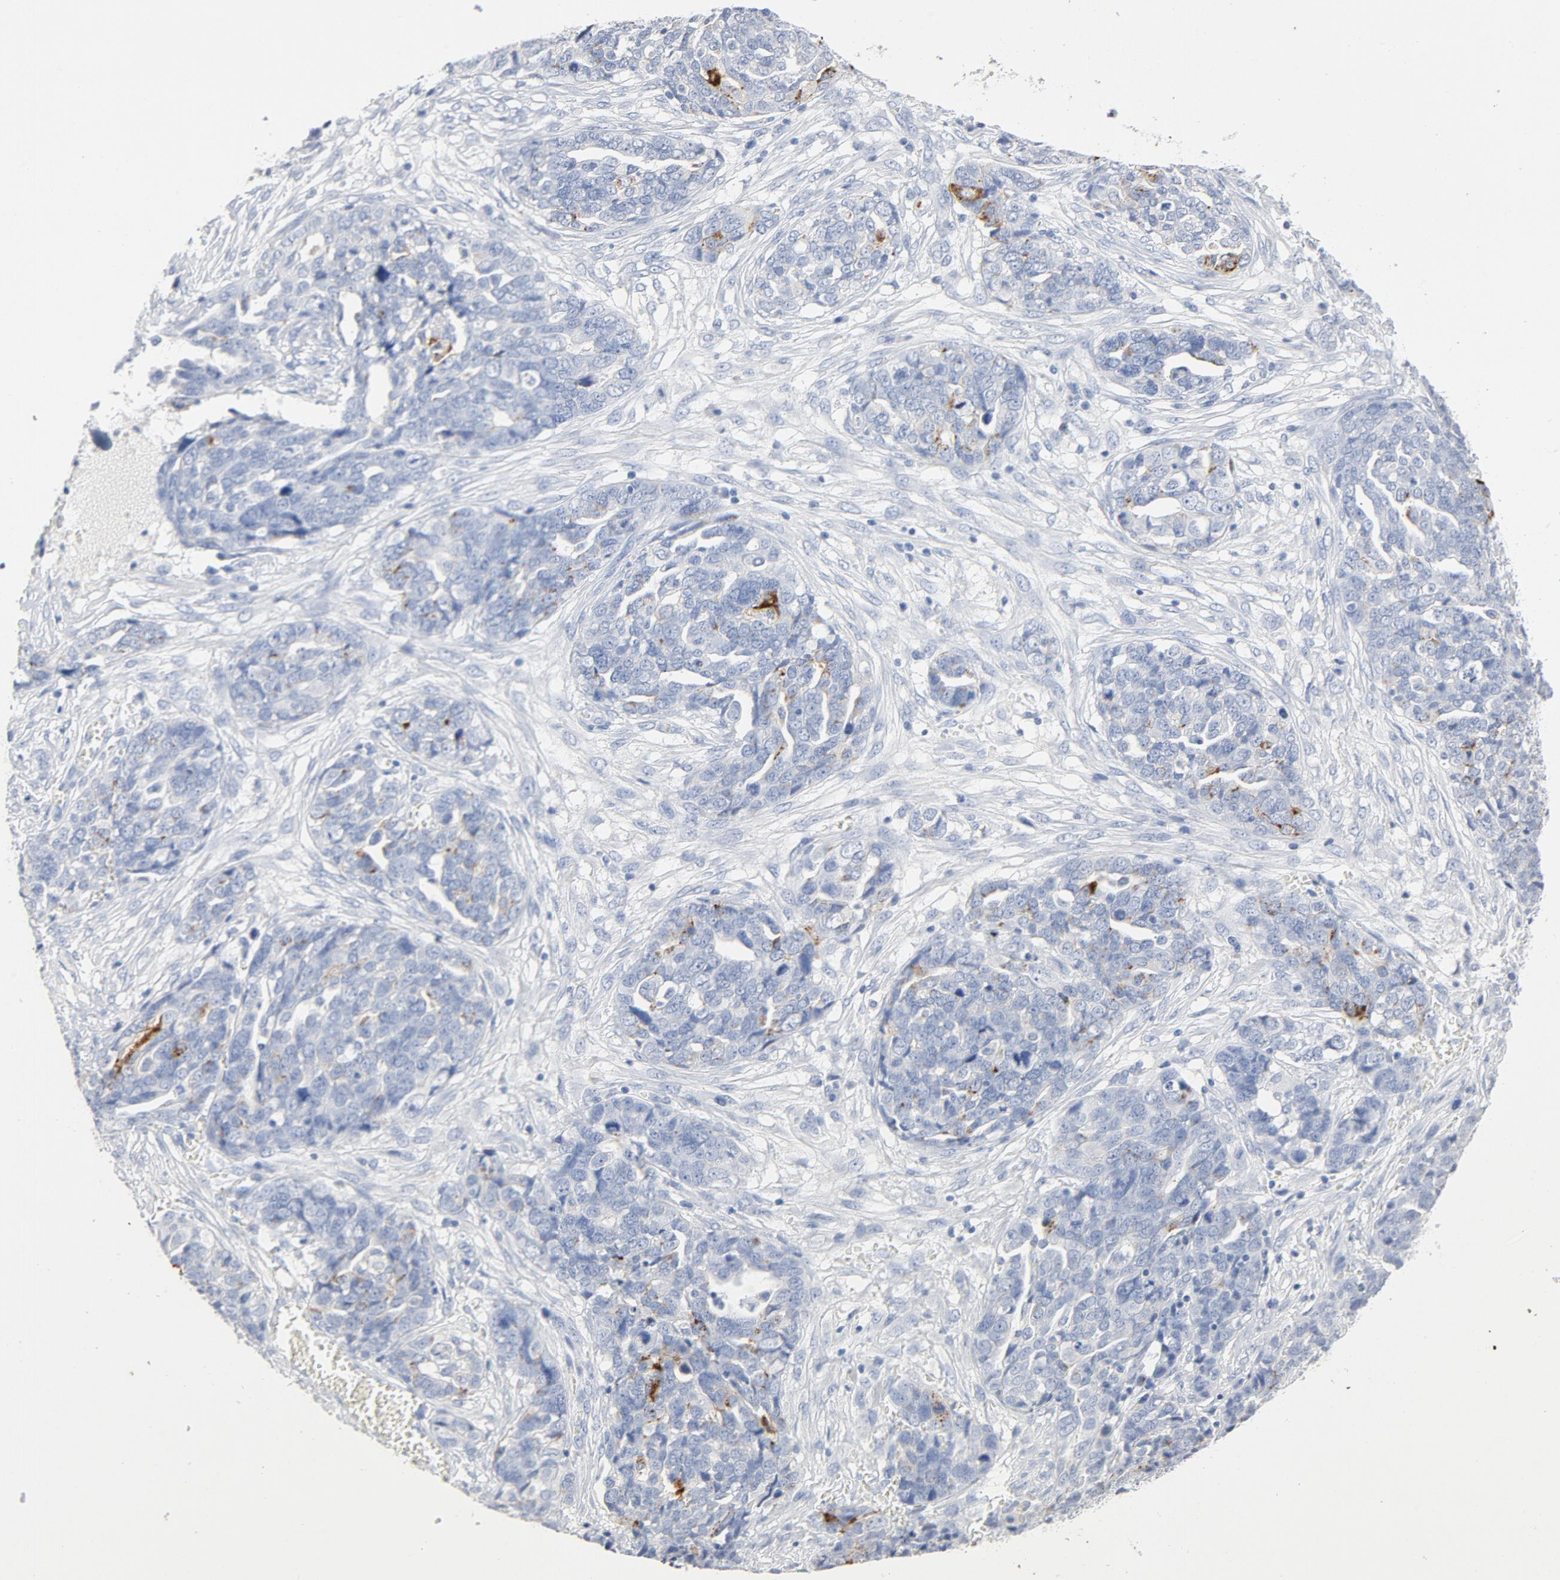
{"staining": {"intensity": "moderate", "quantity": "<25%", "location": "cytoplasmic/membranous"}, "tissue": "ovarian cancer", "cell_type": "Tumor cells", "image_type": "cancer", "snomed": [{"axis": "morphology", "description": "Normal tissue, NOS"}, {"axis": "morphology", "description": "Cystadenocarcinoma, serous, NOS"}, {"axis": "topography", "description": "Fallopian tube"}, {"axis": "topography", "description": "Ovary"}], "caption": "This is a photomicrograph of immunohistochemistry staining of ovarian serous cystadenocarcinoma, which shows moderate positivity in the cytoplasmic/membranous of tumor cells.", "gene": "PTPRB", "patient": {"sex": "female", "age": 56}}